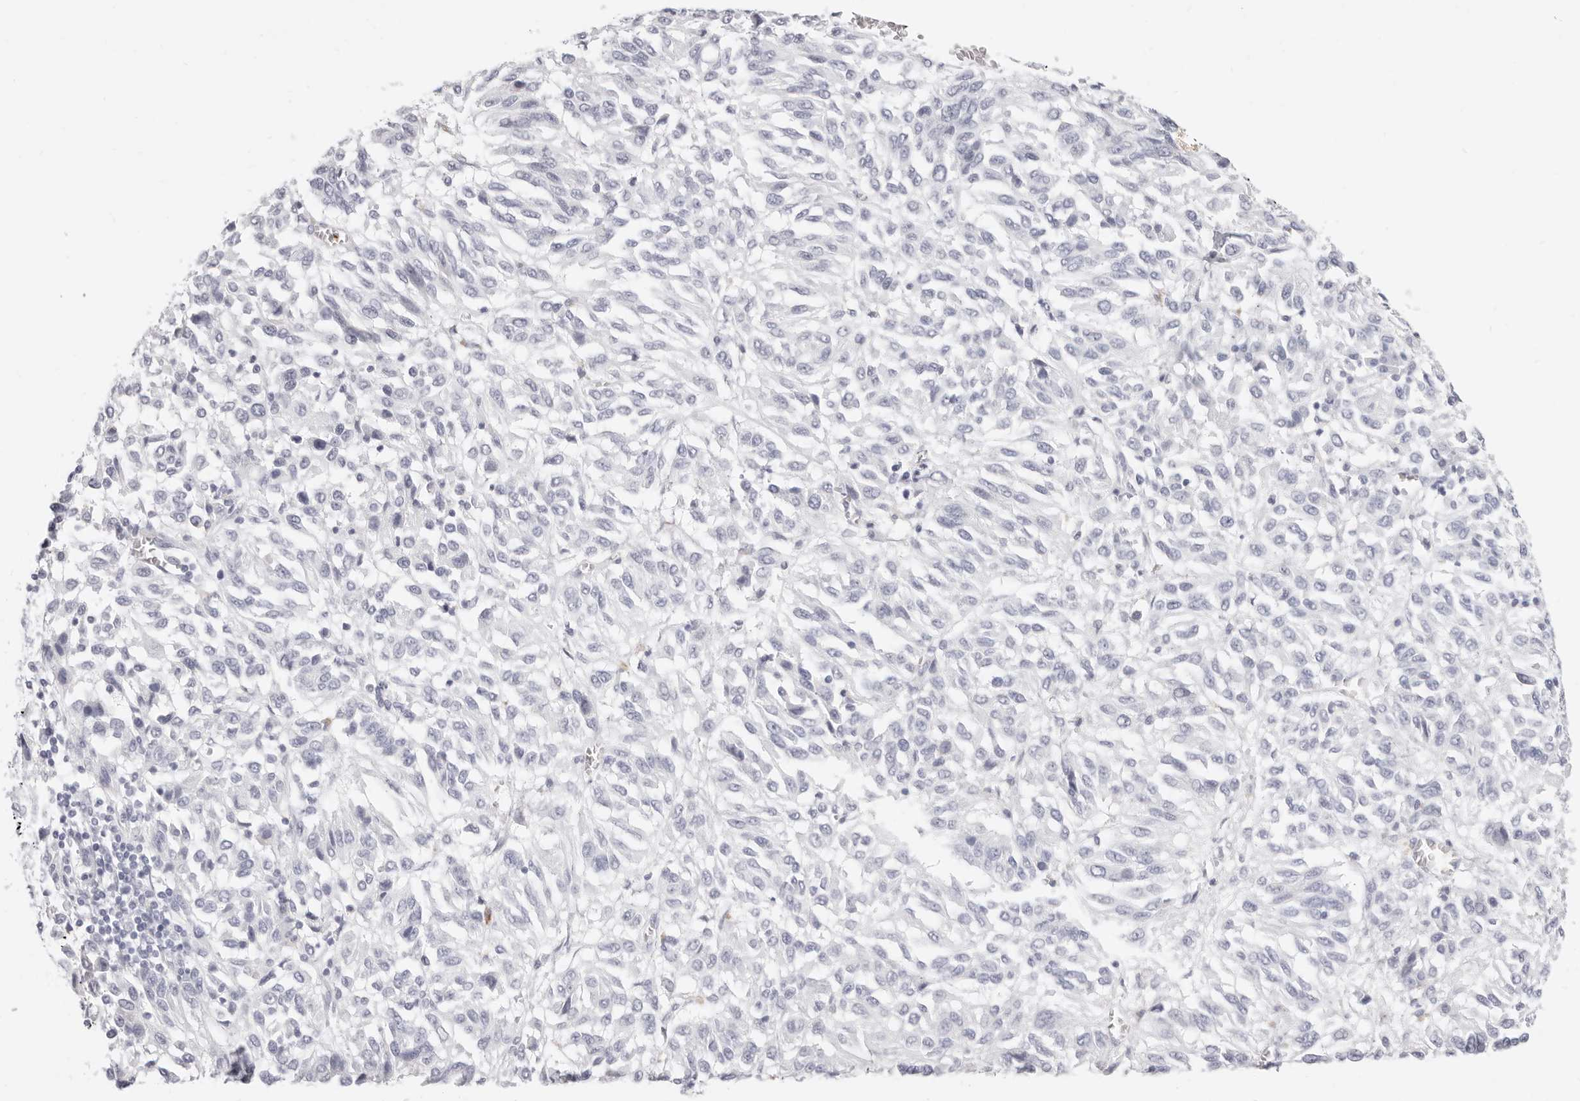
{"staining": {"intensity": "negative", "quantity": "none", "location": "none"}, "tissue": "melanoma", "cell_type": "Tumor cells", "image_type": "cancer", "snomed": [{"axis": "morphology", "description": "Malignant melanoma, Metastatic site"}, {"axis": "topography", "description": "Lung"}], "caption": "High power microscopy image of an immunohistochemistry (IHC) histopathology image of melanoma, revealing no significant staining in tumor cells. Nuclei are stained in blue.", "gene": "CAMP", "patient": {"sex": "male", "age": 64}}